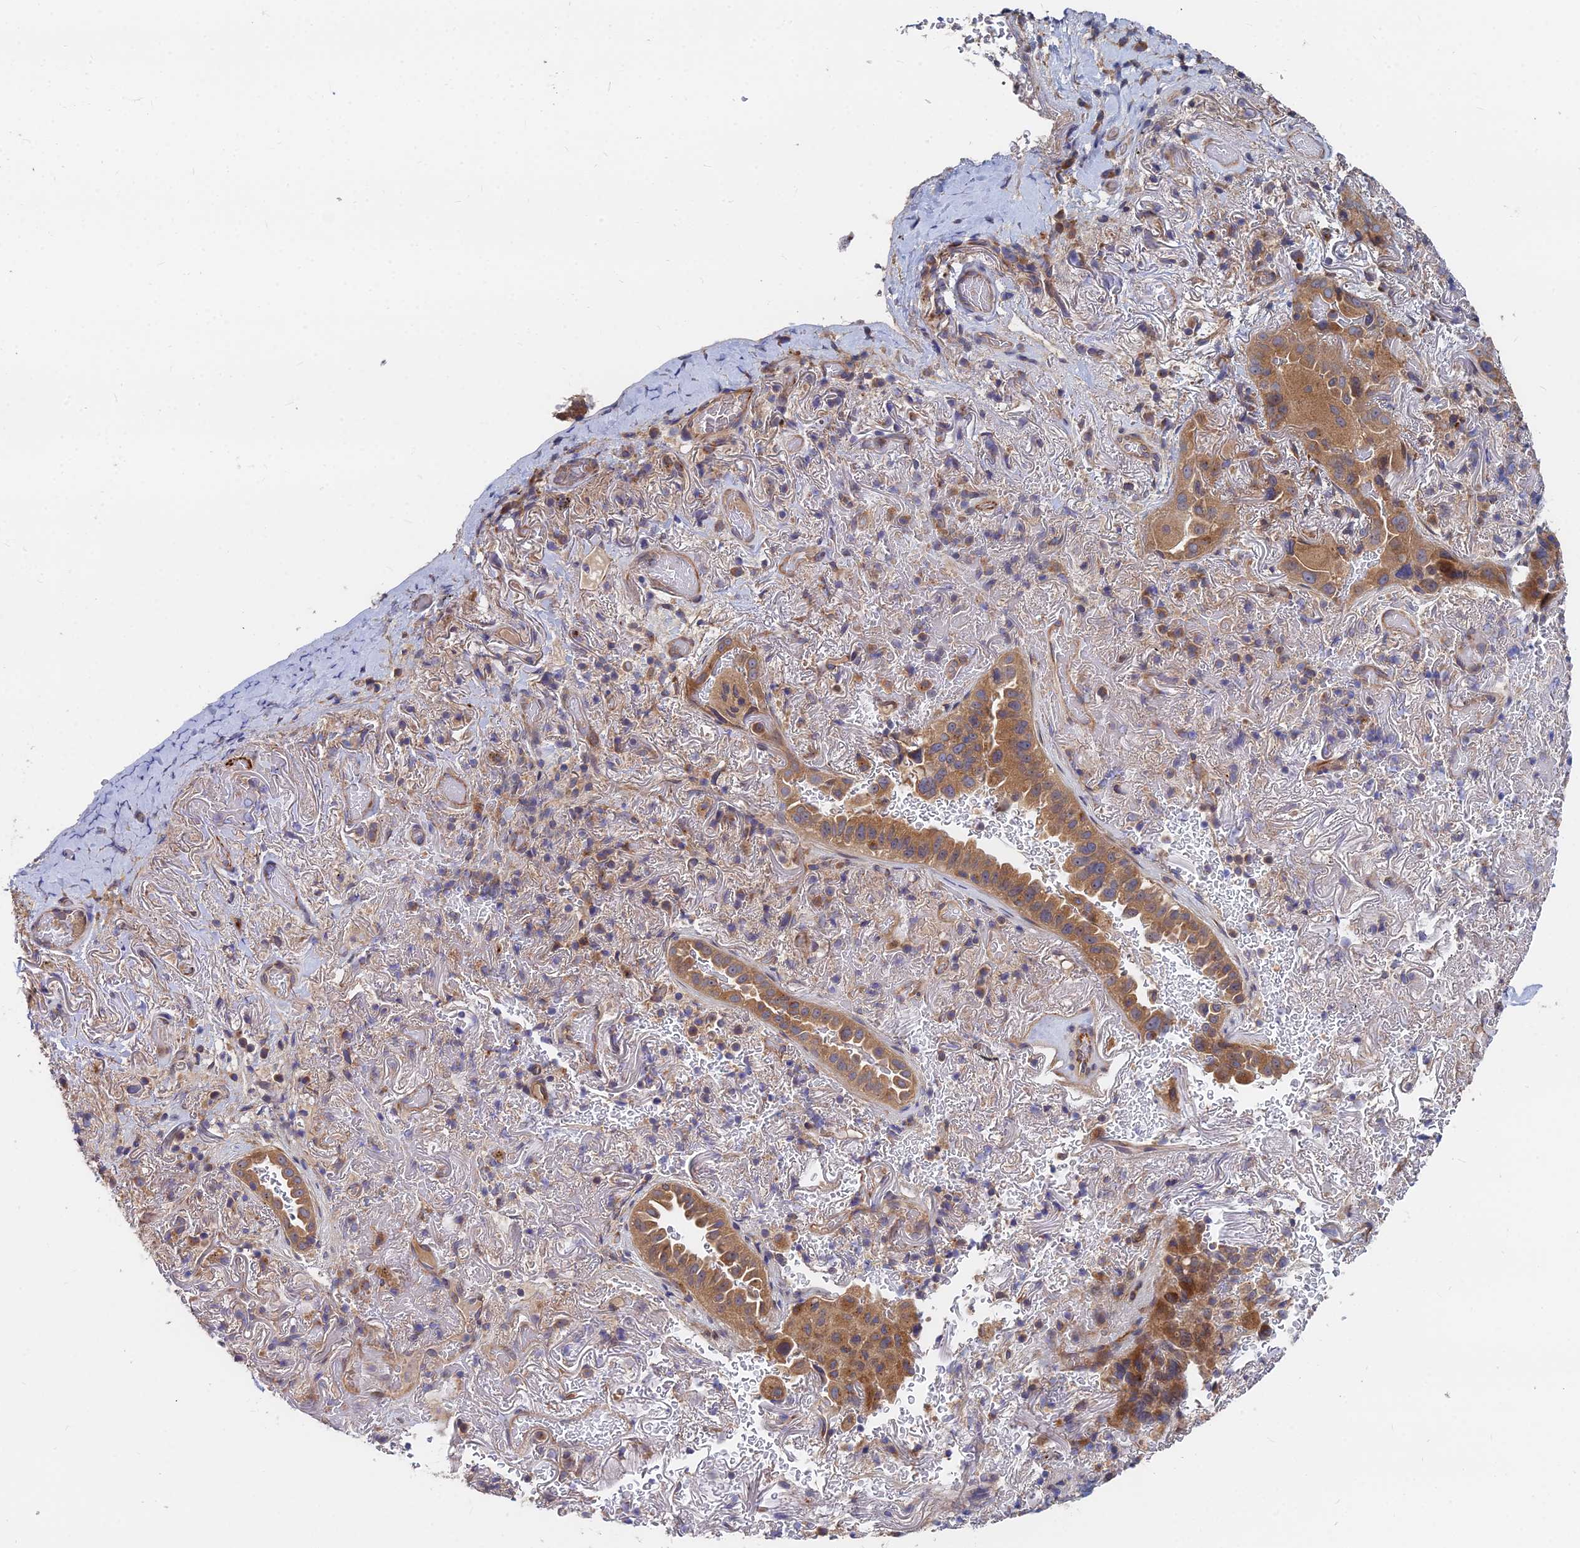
{"staining": {"intensity": "moderate", "quantity": ">75%", "location": "cytoplasmic/membranous"}, "tissue": "lung cancer", "cell_type": "Tumor cells", "image_type": "cancer", "snomed": [{"axis": "morphology", "description": "Adenocarcinoma, NOS"}, {"axis": "topography", "description": "Lung"}], "caption": "This histopathology image reveals IHC staining of lung adenocarcinoma, with medium moderate cytoplasmic/membranous staining in approximately >75% of tumor cells.", "gene": "CCZ1", "patient": {"sex": "female", "age": 69}}